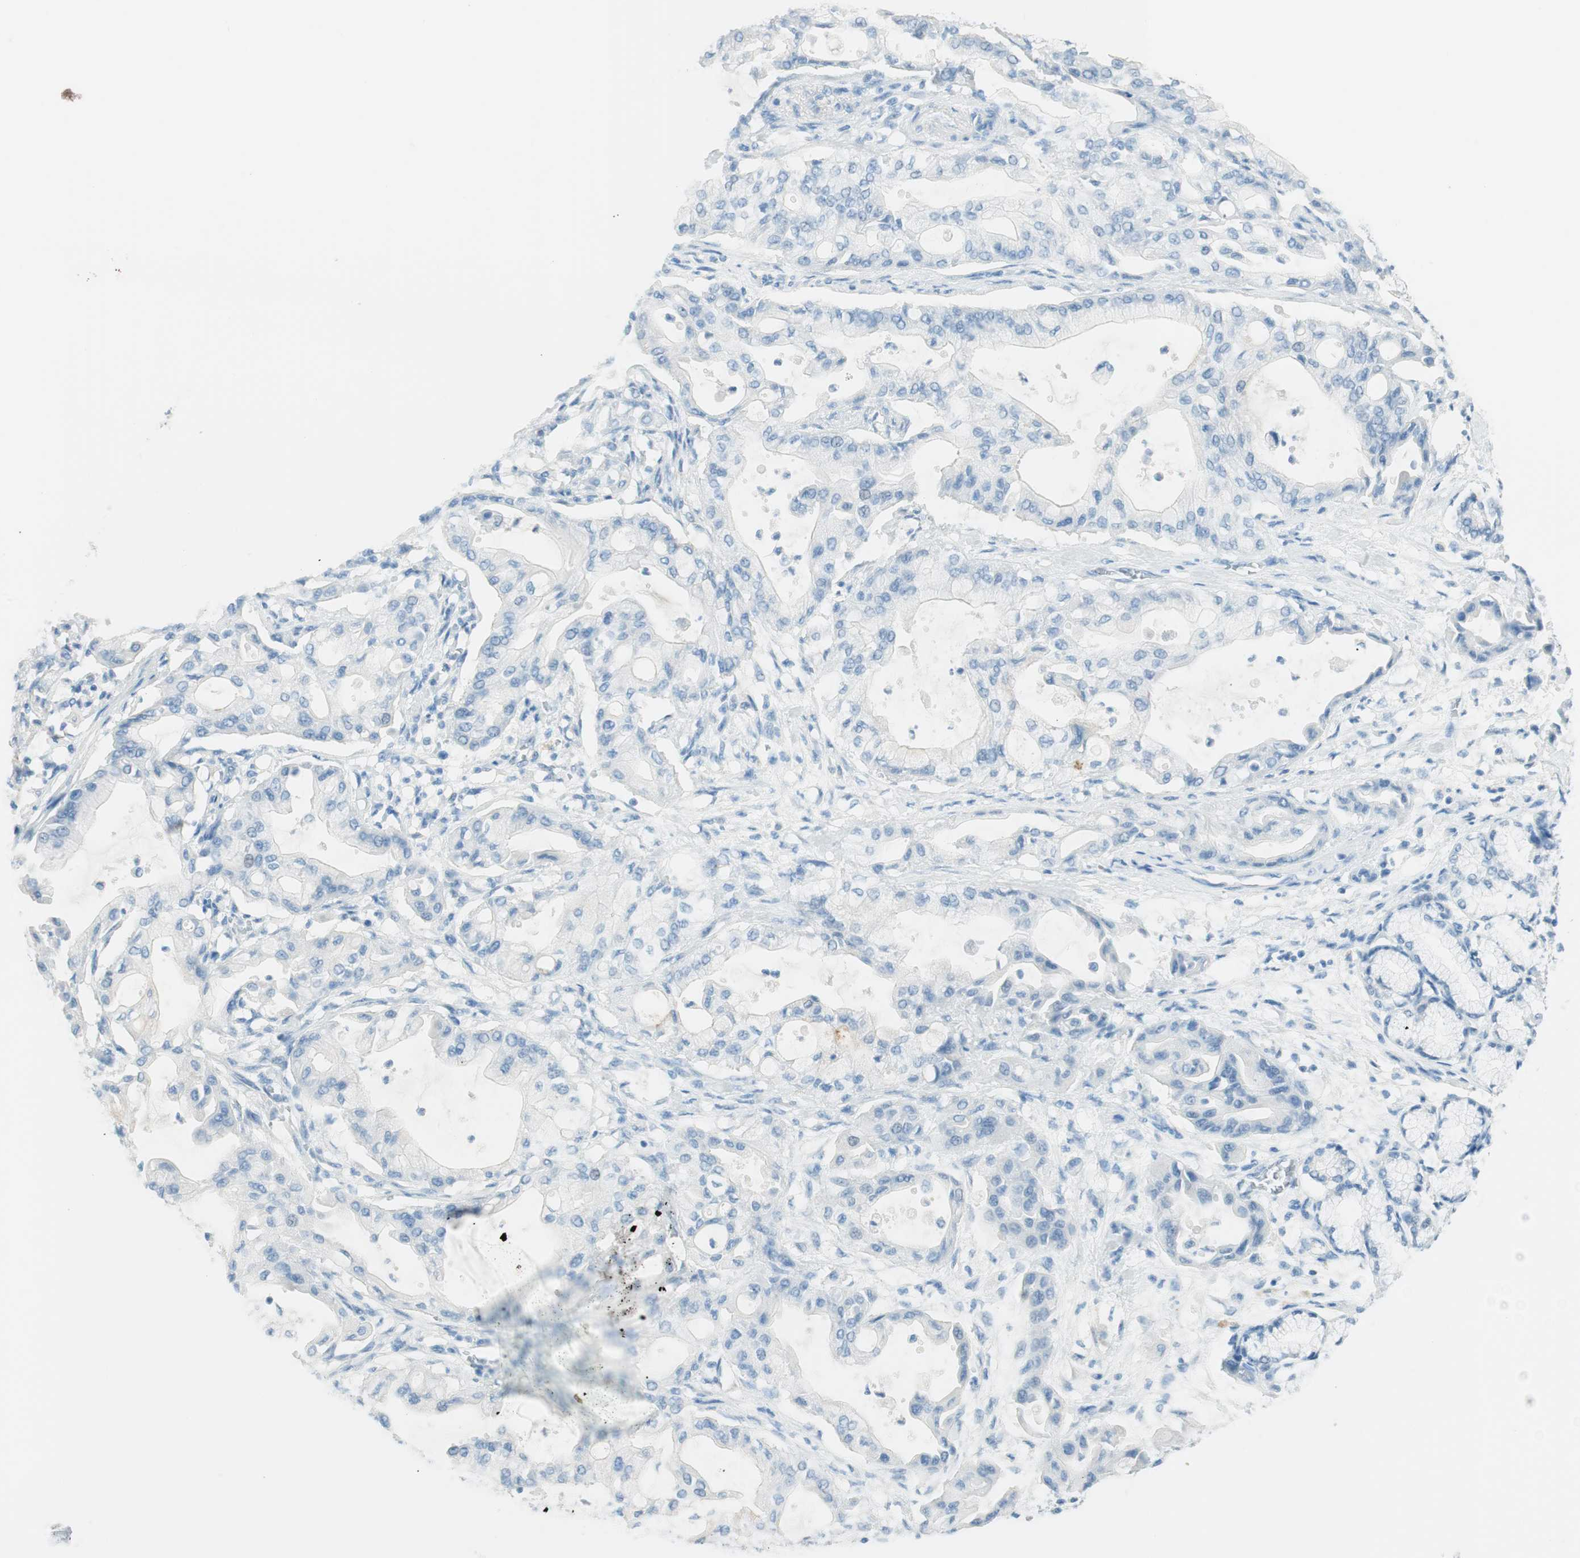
{"staining": {"intensity": "negative", "quantity": "none", "location": "none"}, "tissue": "pancreatic cancer", "cell_type": "Tumor cells", "image_type": "cancer", "snomed": [{"axis": "morphology", "description": "Adenocarcinoma, NOS"}, {"axis": "morphology", "description": "Adenocarcinoma, metastatic, NOS"}, {"axis": "topography", "description": "Lymph node"}, {"axis": "topography", "description": "Pancreas"}, {"axis": "topography", "description": "Duodenum"}], "caption": "DAB (3,3'-diaminobenzidine) immunohistochemical staining of human adenocarcinoma (pancreatic) reveals no significant positivity in tumor cells. (DAB (3,3'-diaminobenzidine) IHC with hematoxylin counter stain).", "gene": "TNFRSF13C", "patient": {"sex": "female", "age": 64}}